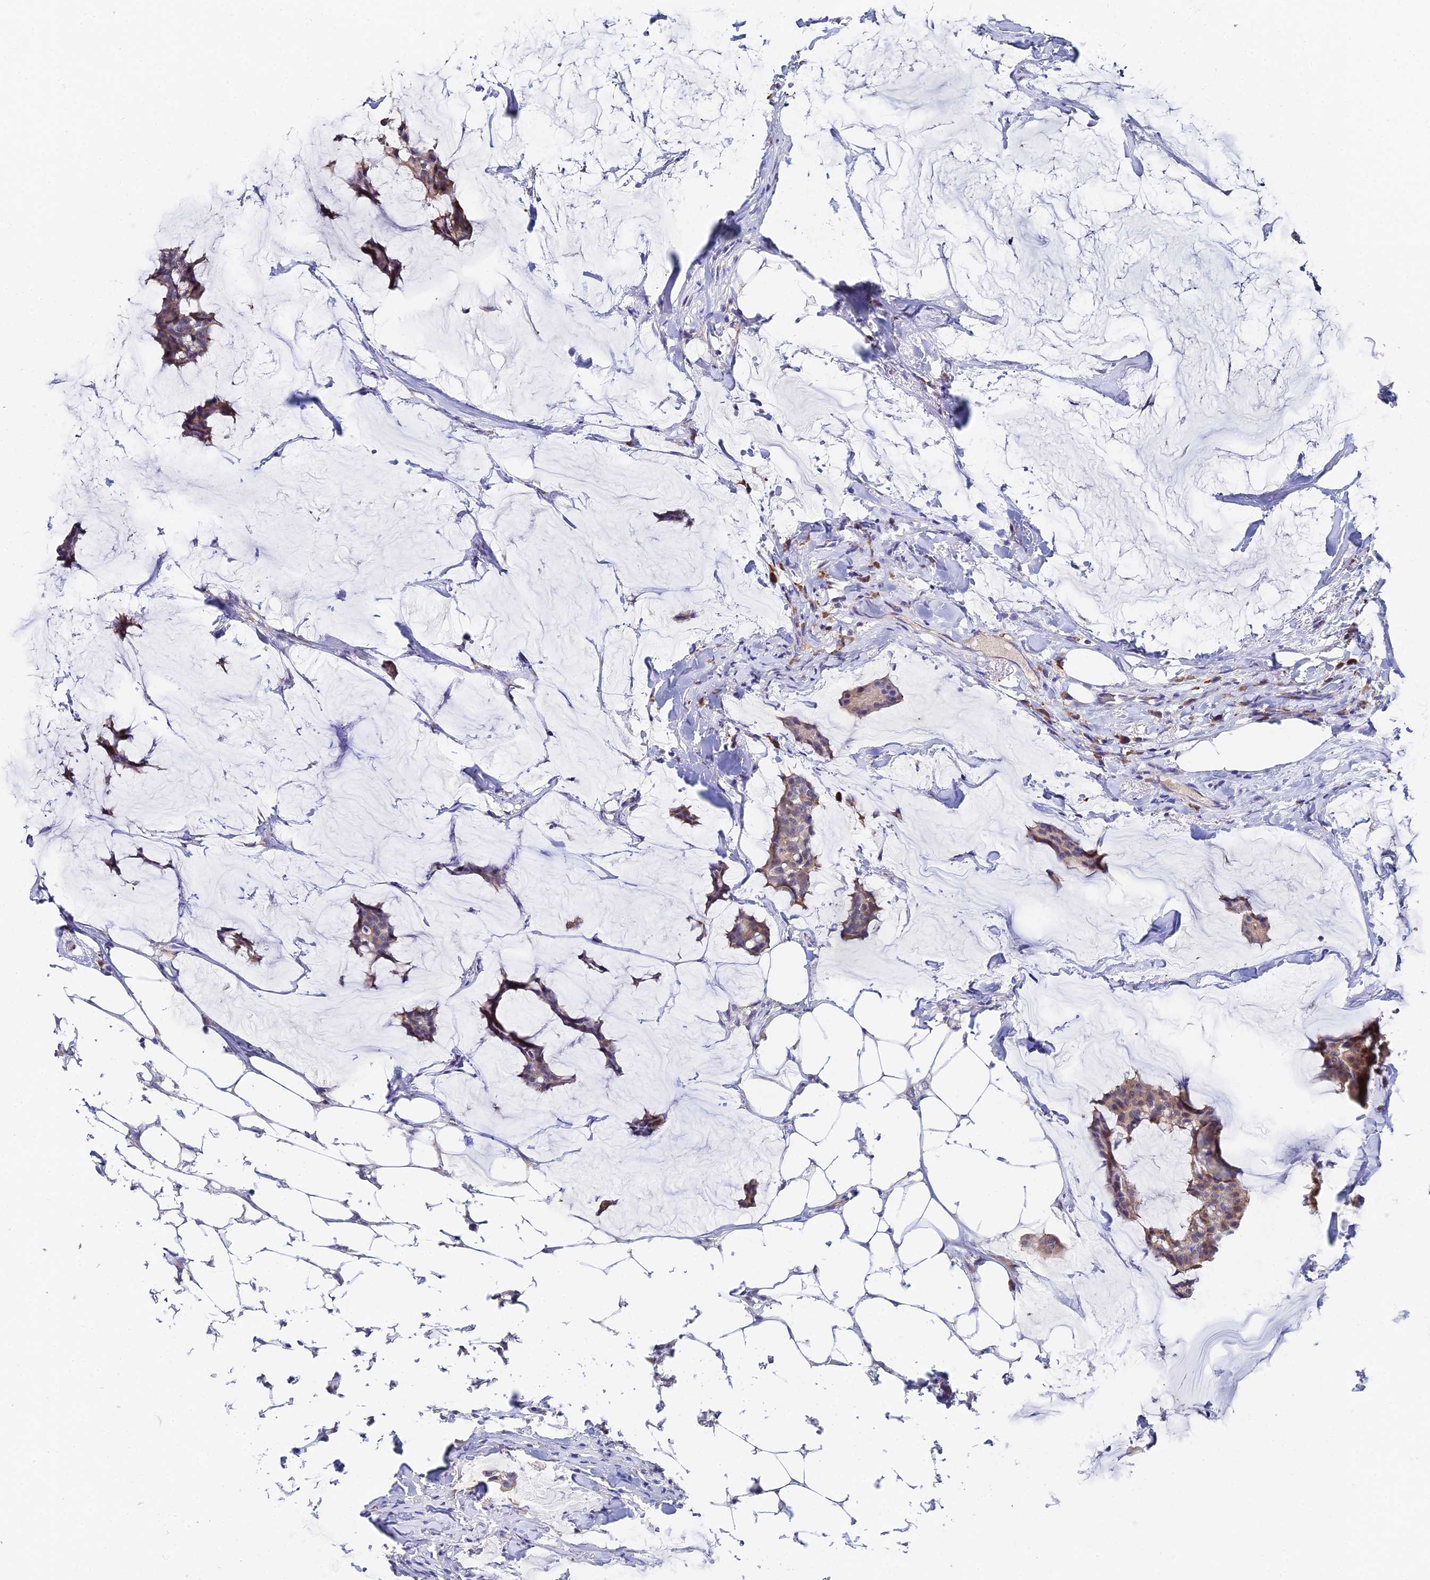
{"staining": {"intensity": "weak", "quantity": ">75%", "location": "cytoplasmic/membranous"}, "tissue": "breast cancer", "cell_type": "Tumor cells", "image_type": "cancer", "snomed": [{"axis": "morphology", "description": "Duct carcinoma"}, {"axis": "topography", "description": "Breast"}], "caption": "Human invasive ductal carcinoma (breast) stained for a protein (brown) demonstrates weak cytoplasmic/membranous positive staining in about >75% of tumor cells.", "gene": "UBE2L3", "patient": {"sex": "female", "age": 93}}